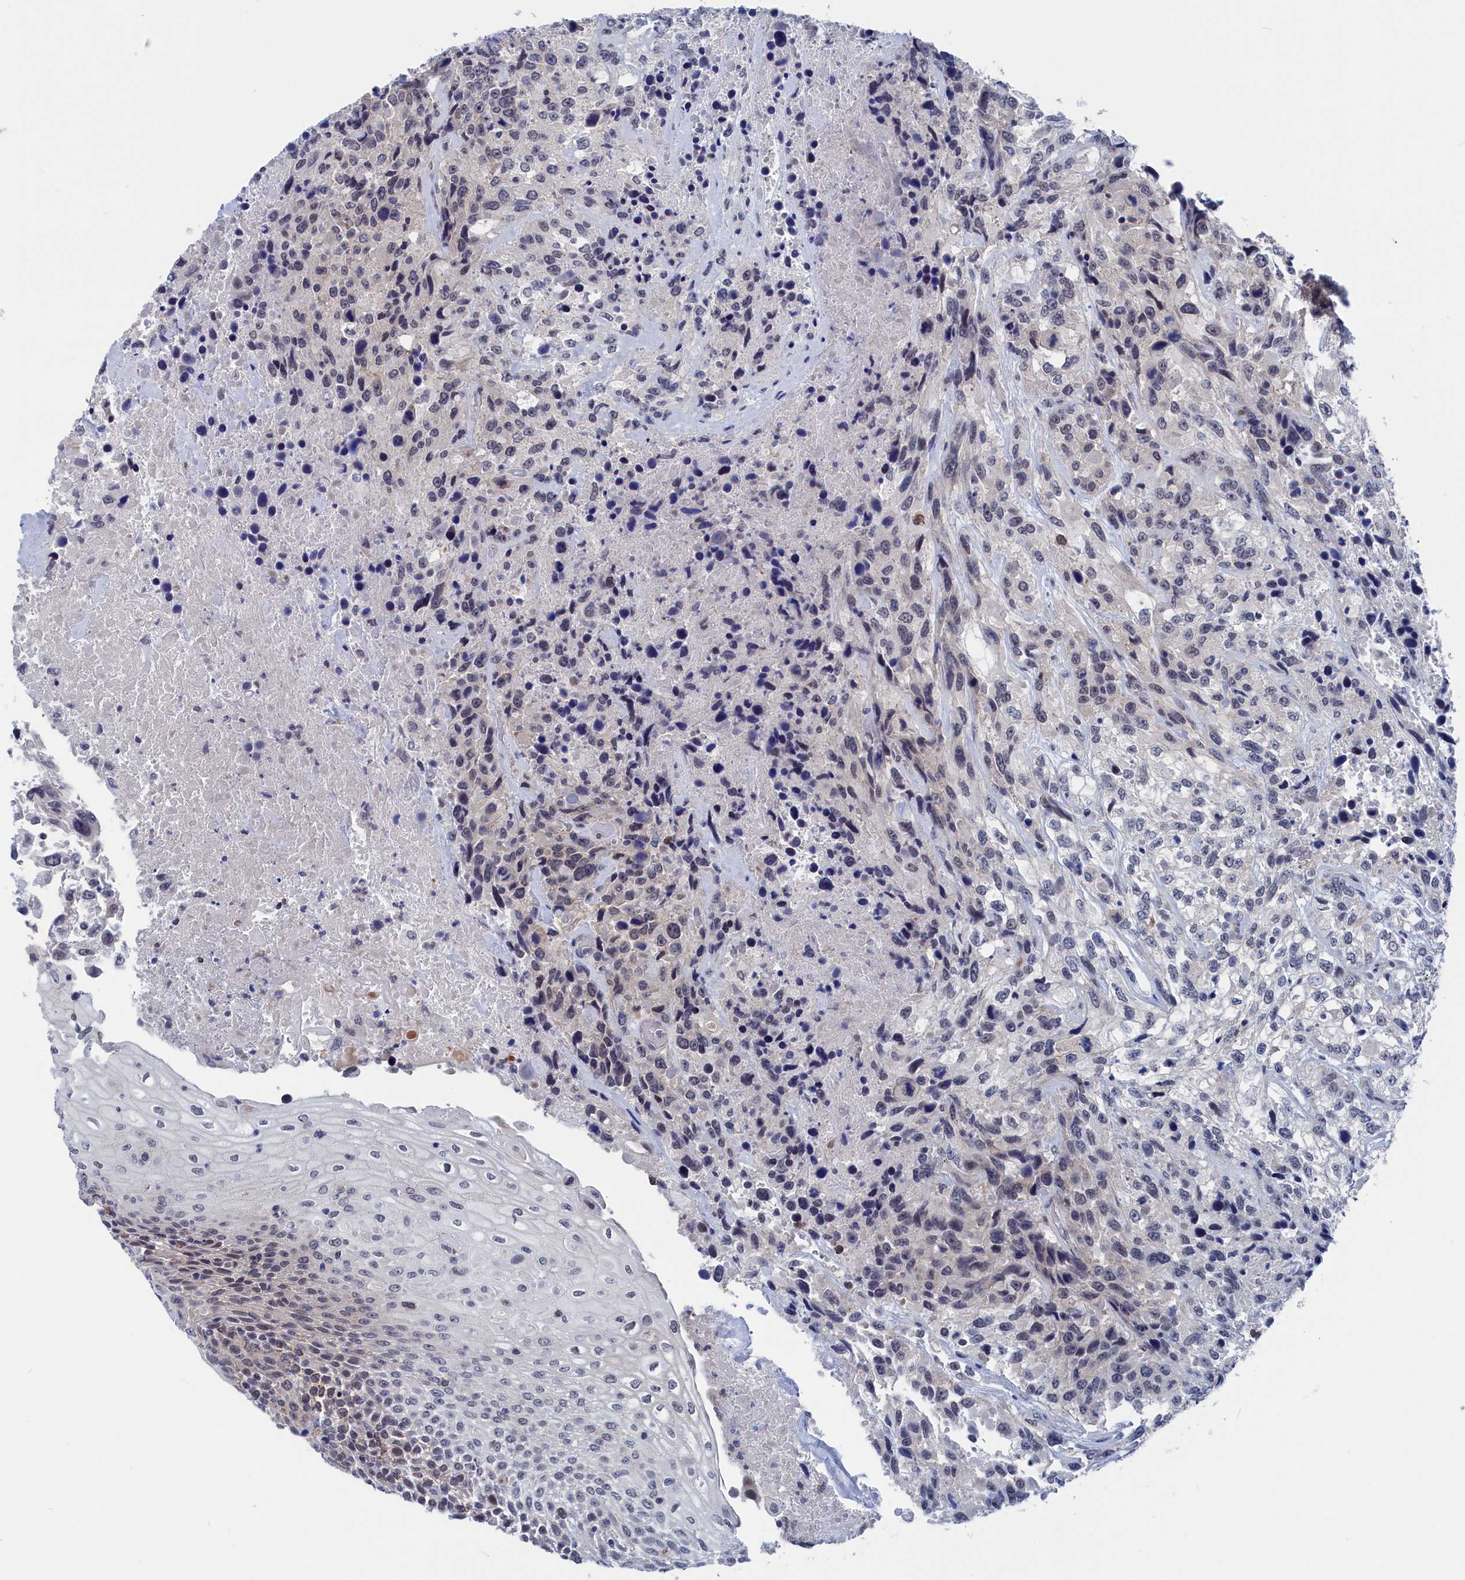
{"staining": {"intensity": "weak", "quantity": "<25%", "location": "cytoplasmic/membranous"}, "tissue": "urothelial cancer", "cell_type": "Tumor cells", "image_type": "cancer", "snomed": [{"axis": "morphology", "description": "Urothelial carcinoma, High grade"}, {"axis": "topography", "description": "Urinary bladder"}], "caption": "DAB (3,3'-diaminobenzidine) immunohistochemical staining of urothelial carcinoma (high-grade) demonstrates no significant staining in tumor cells. (DAB (3,3'-diaminobenzidine) immunohistochemistry (IHC) visualized using brightfield microscopy, high magnification).", "gene": "MARCHF3", "patient": {"sex": "female", "age": 70}}